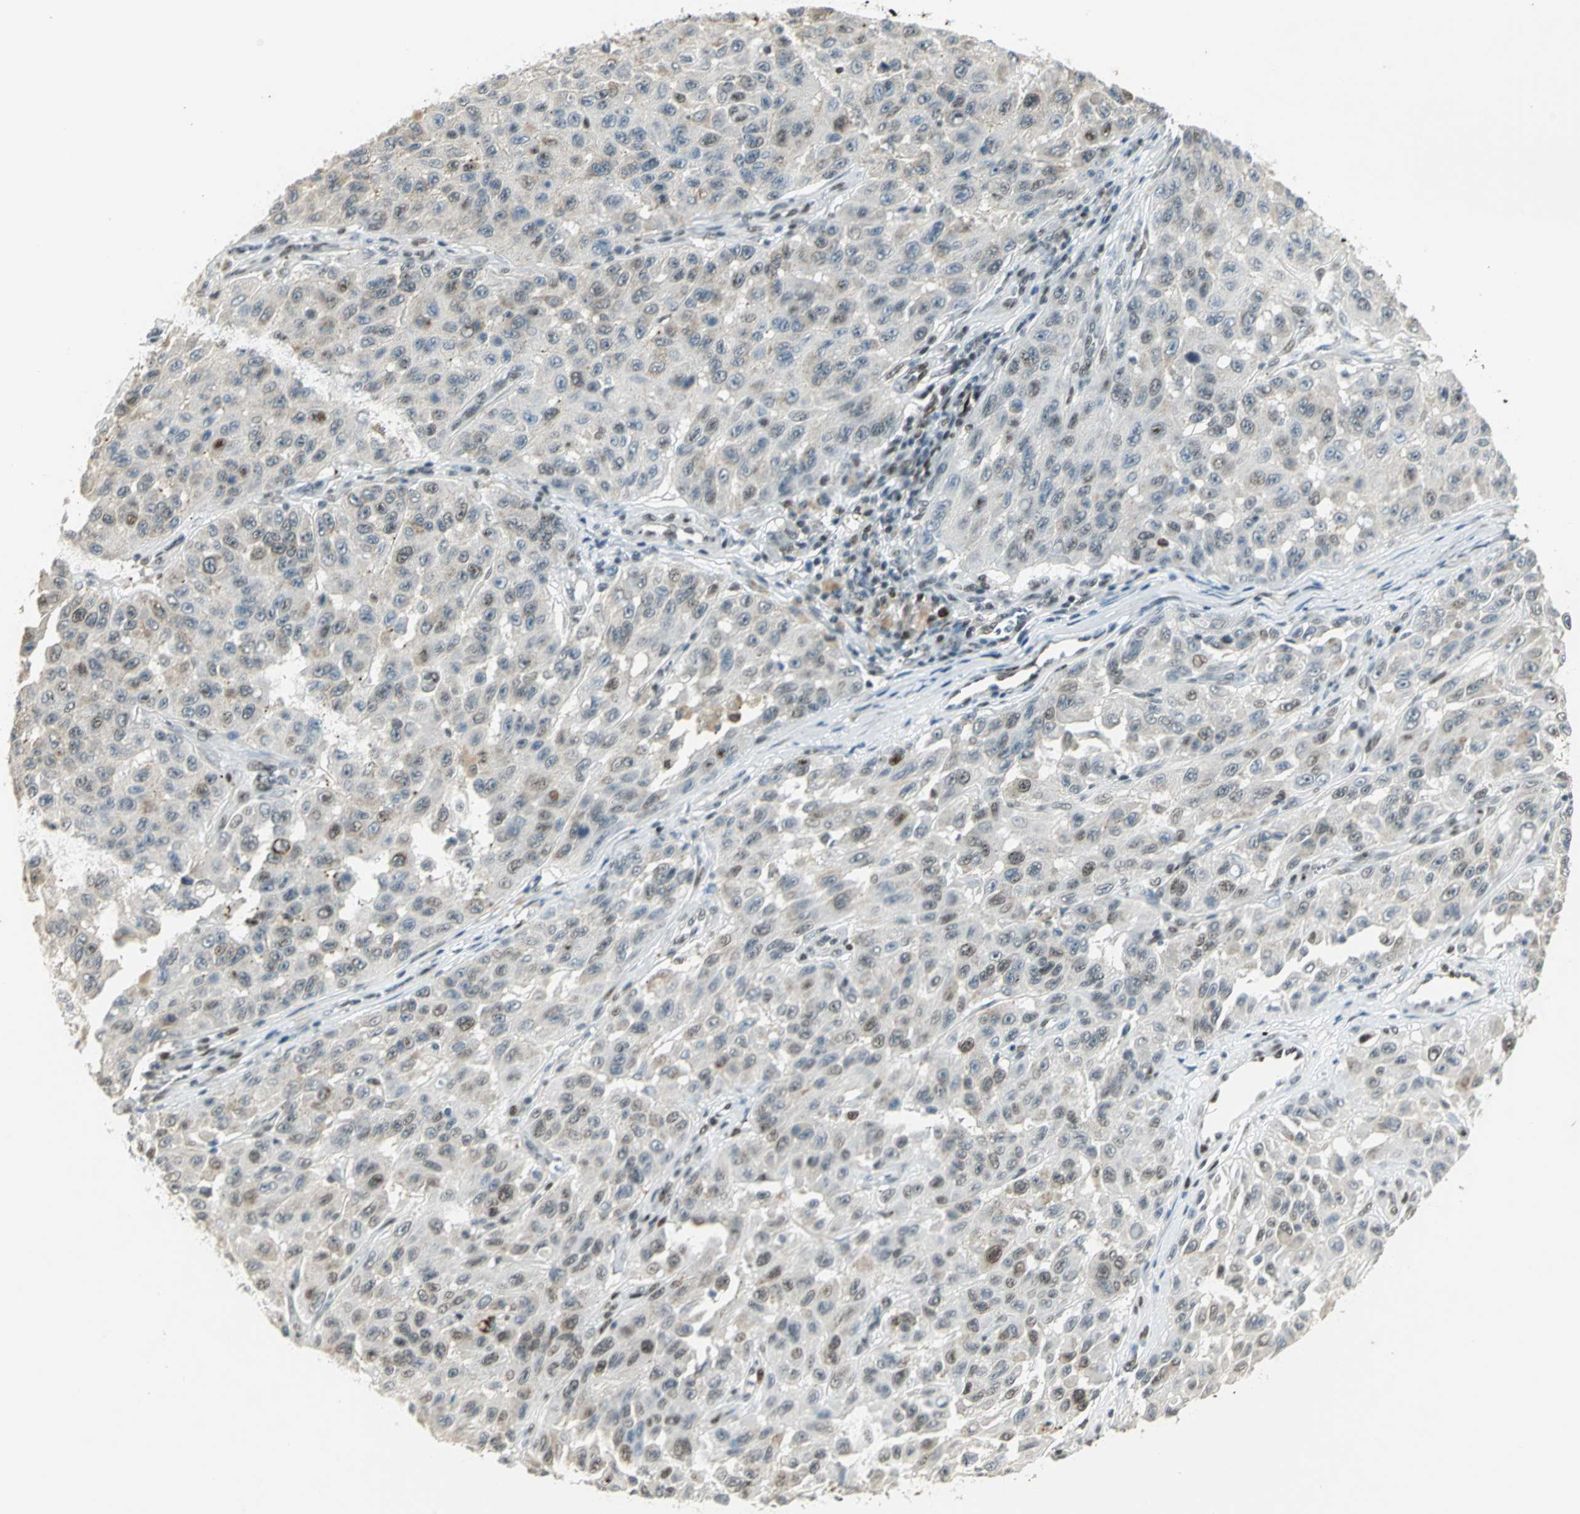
{"staining": {"intensity": "moderate", "quantity": "<25%", "location": "nuclear"}, "tissue": "melanoma", "cell_type": "Tumor cells", "image_type": "cancer", "snomed": [{"axis": "morphology", "description": "Malignant melanoma, NOS"}, {"axis": "topography", "description": "Skin"}], "caption": "This is an image of IHC staining of melanoma, which shows moderate positivity in the nuclear of tumor cells.", "gene": "AK6", "patient": {"sex": "male", "age": 30}}